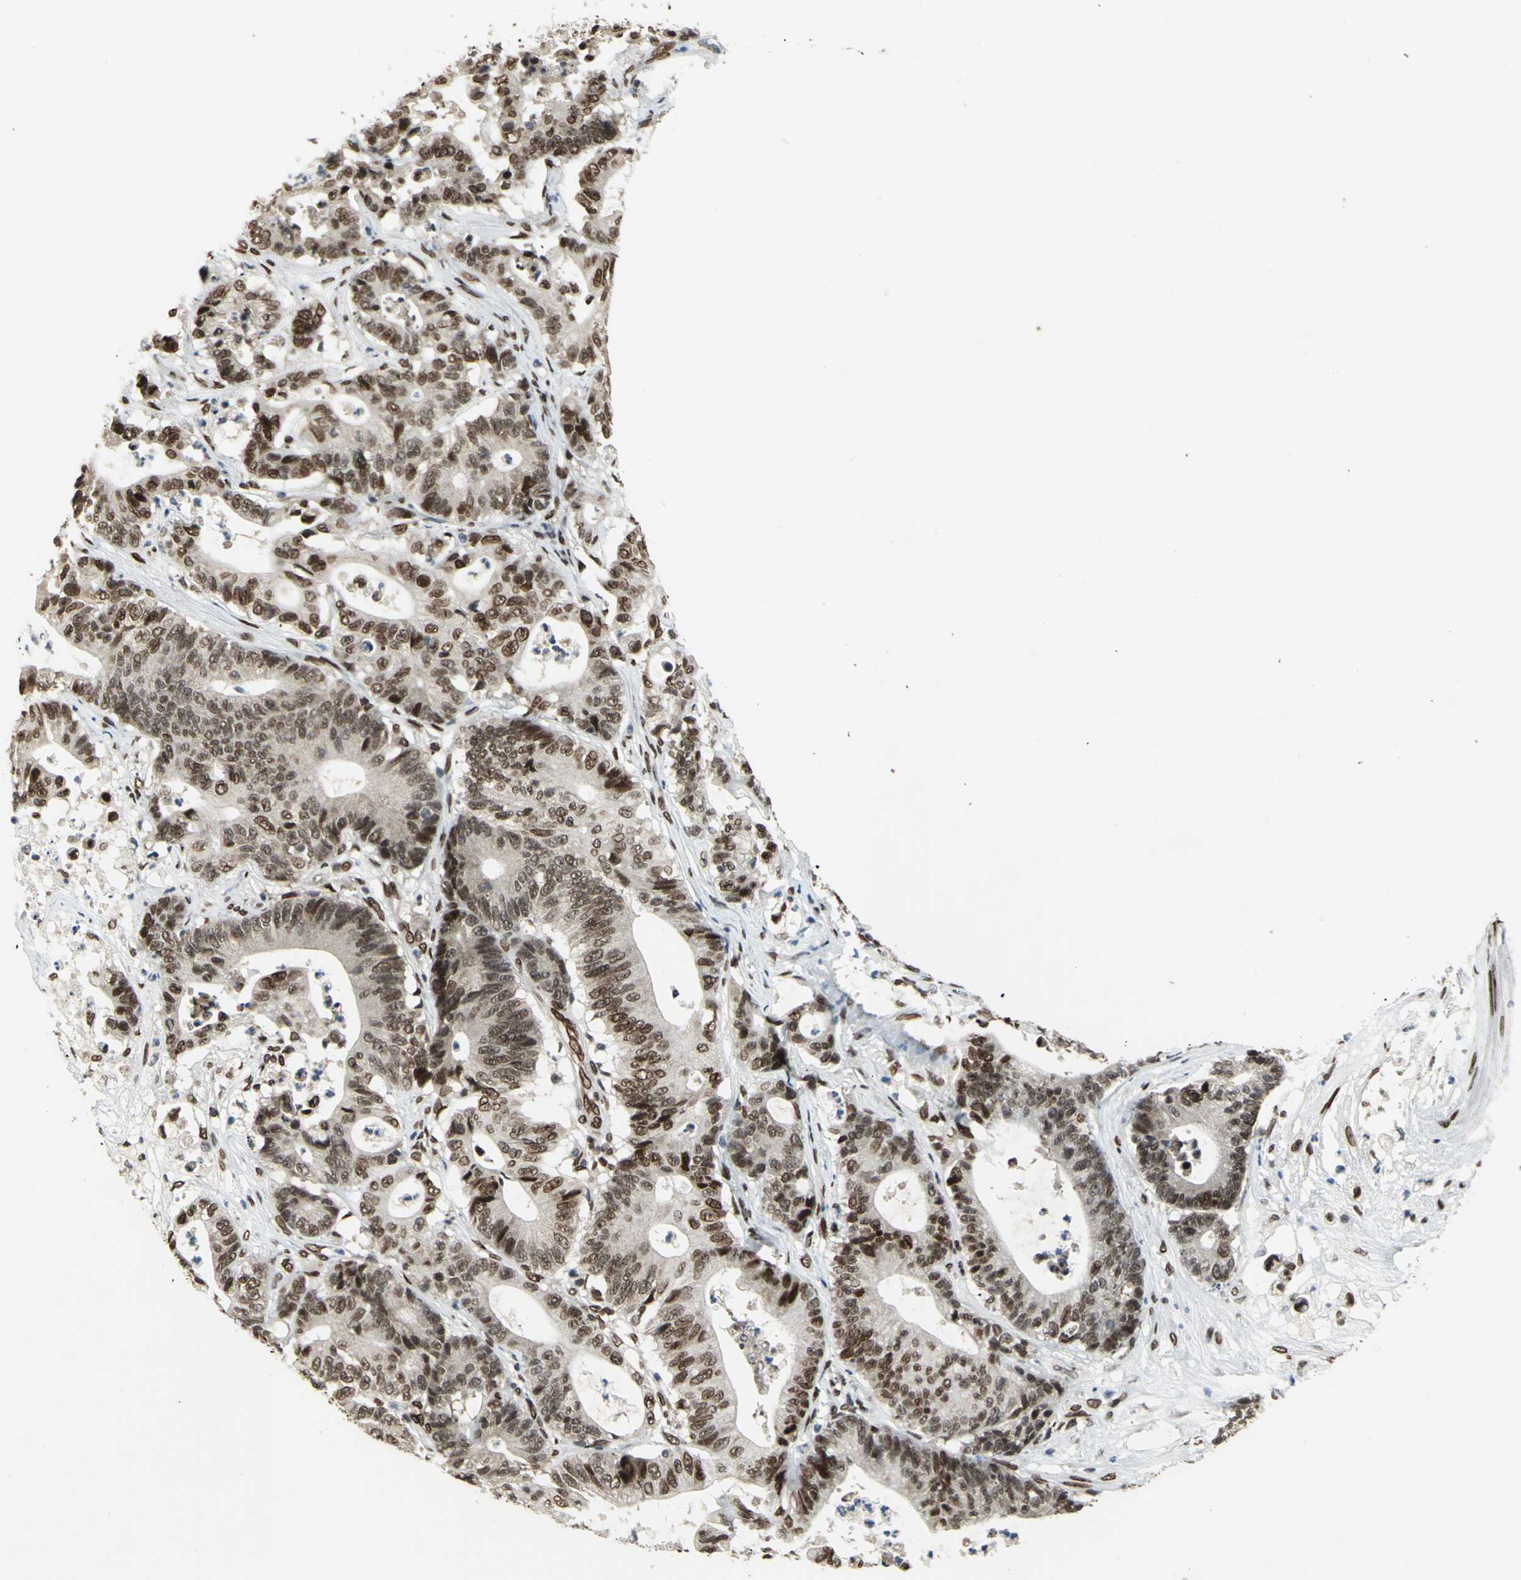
{"staining": {"intensity": "strong", "quantity": ">75%", "location": "nuclear"}, "tissue": "colorectal cancer", "cell_type": "Tumor cells", "image_type": "cancer", "snomed": [{"axis": "morphology", "description": "Adenocarcinoma, NOS"}, {"axis": "topography", "description": "Colon"}], "caption": "An immunohistochemistry (IHC) photomicrograph of tumor tissue is shown. Protein staining in brown highlights strong nuclear positivity in colorectal adenocarcinoma within tumor cells.", "gene": "ISY1", "patient": {"sex": "female", "age": 84}}